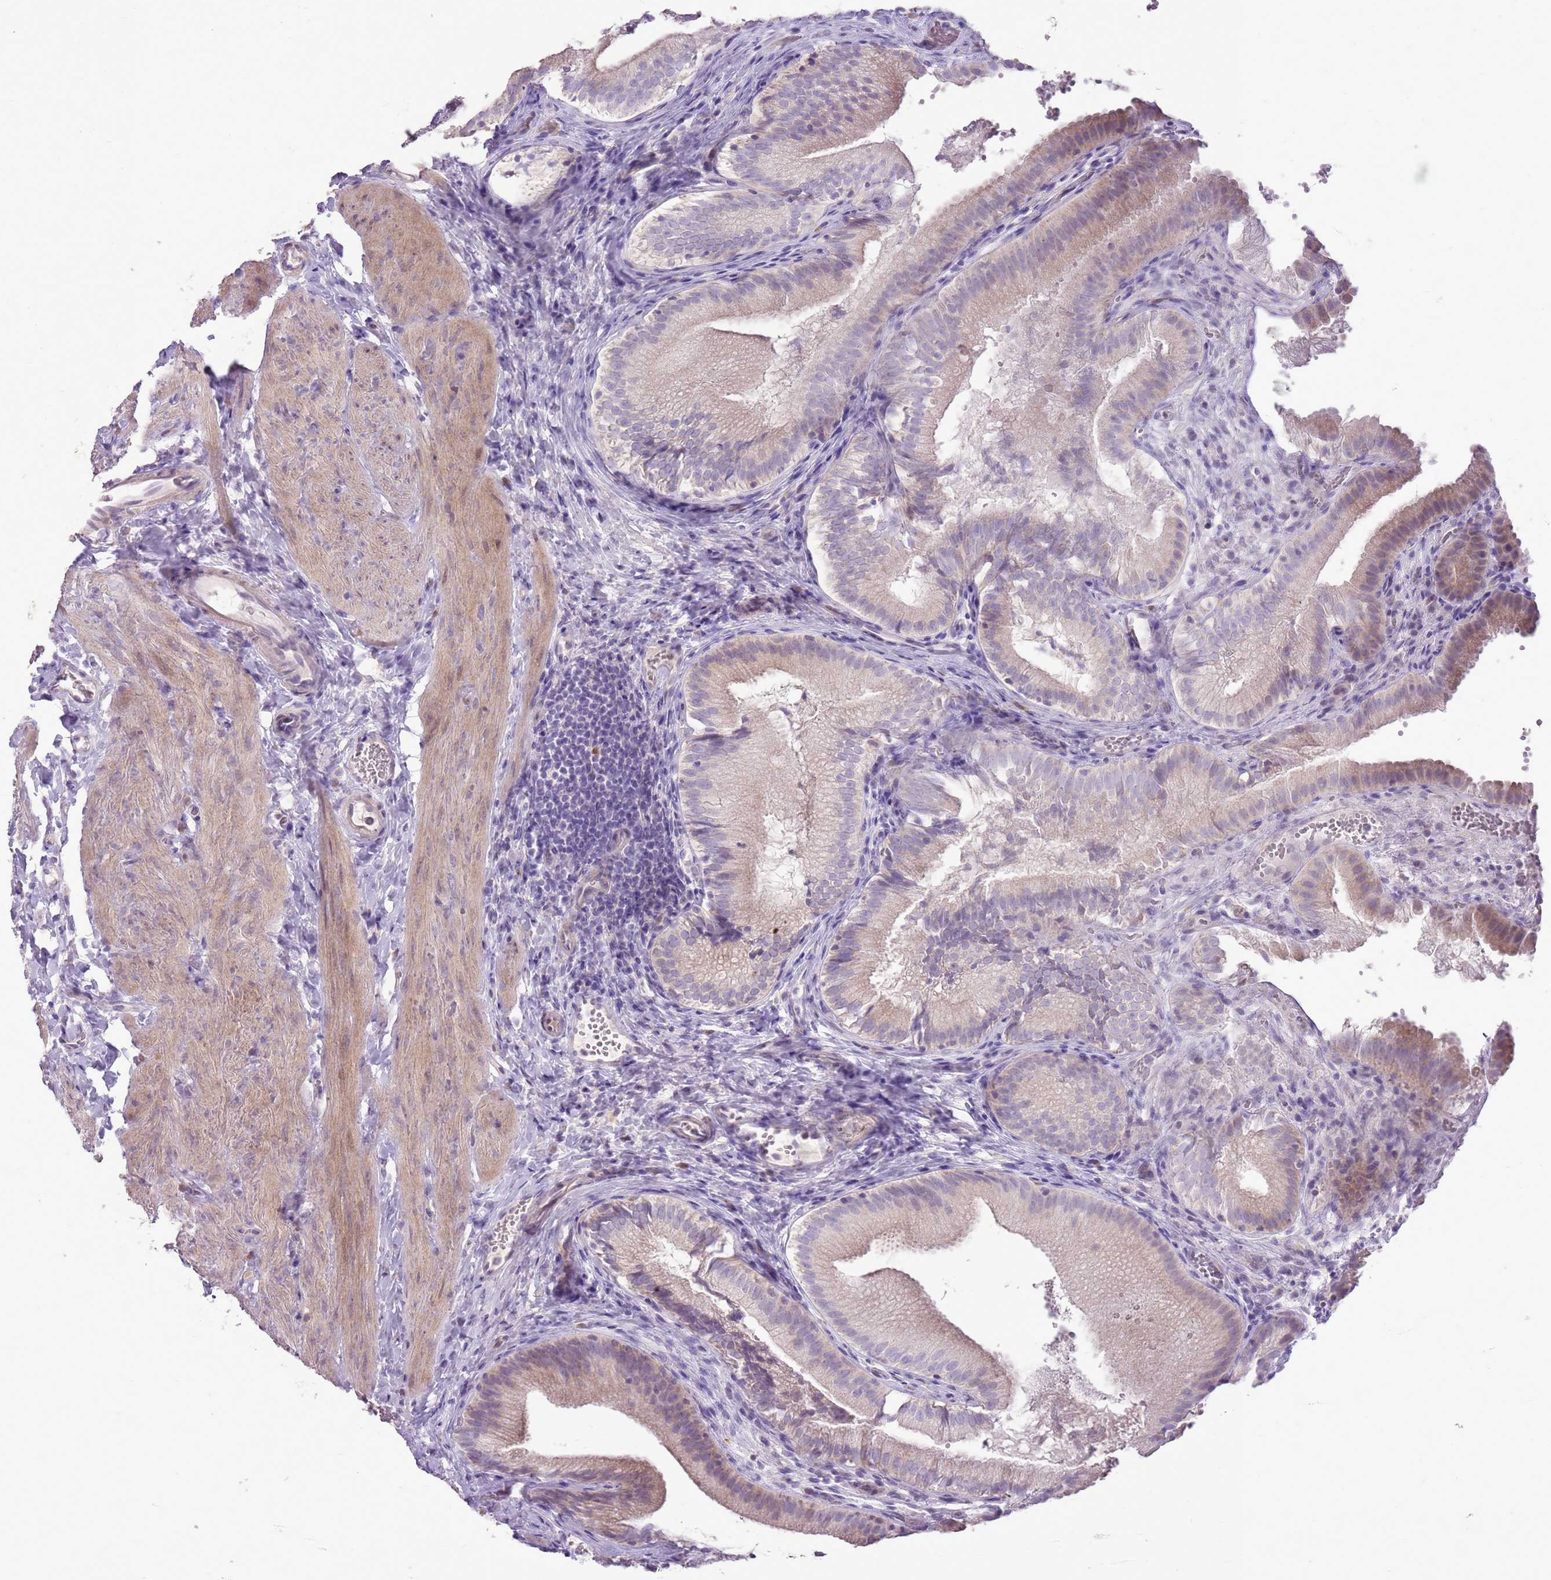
{"staining": {"intensity": "moderate", "quantity": "25%-75%", "location": "cytoplasmic/membranous"}, "tissue": "gallbladder", "cell_type": "Glandular cells", "image_type": "normal", "snomed": [{"axis": "morphology", "description": "Normal tissue, NOS"}, {"axis": "topography", "description": "Gallbladder"}], "caption": "Human gallbladder stained for a protein (brown) shows moderate cytoplasmic/membranous positive positivity in about 25%-75% of glandular cells.", "gene": "GMNN", "patient": {"sex": "female", "age": 30}}